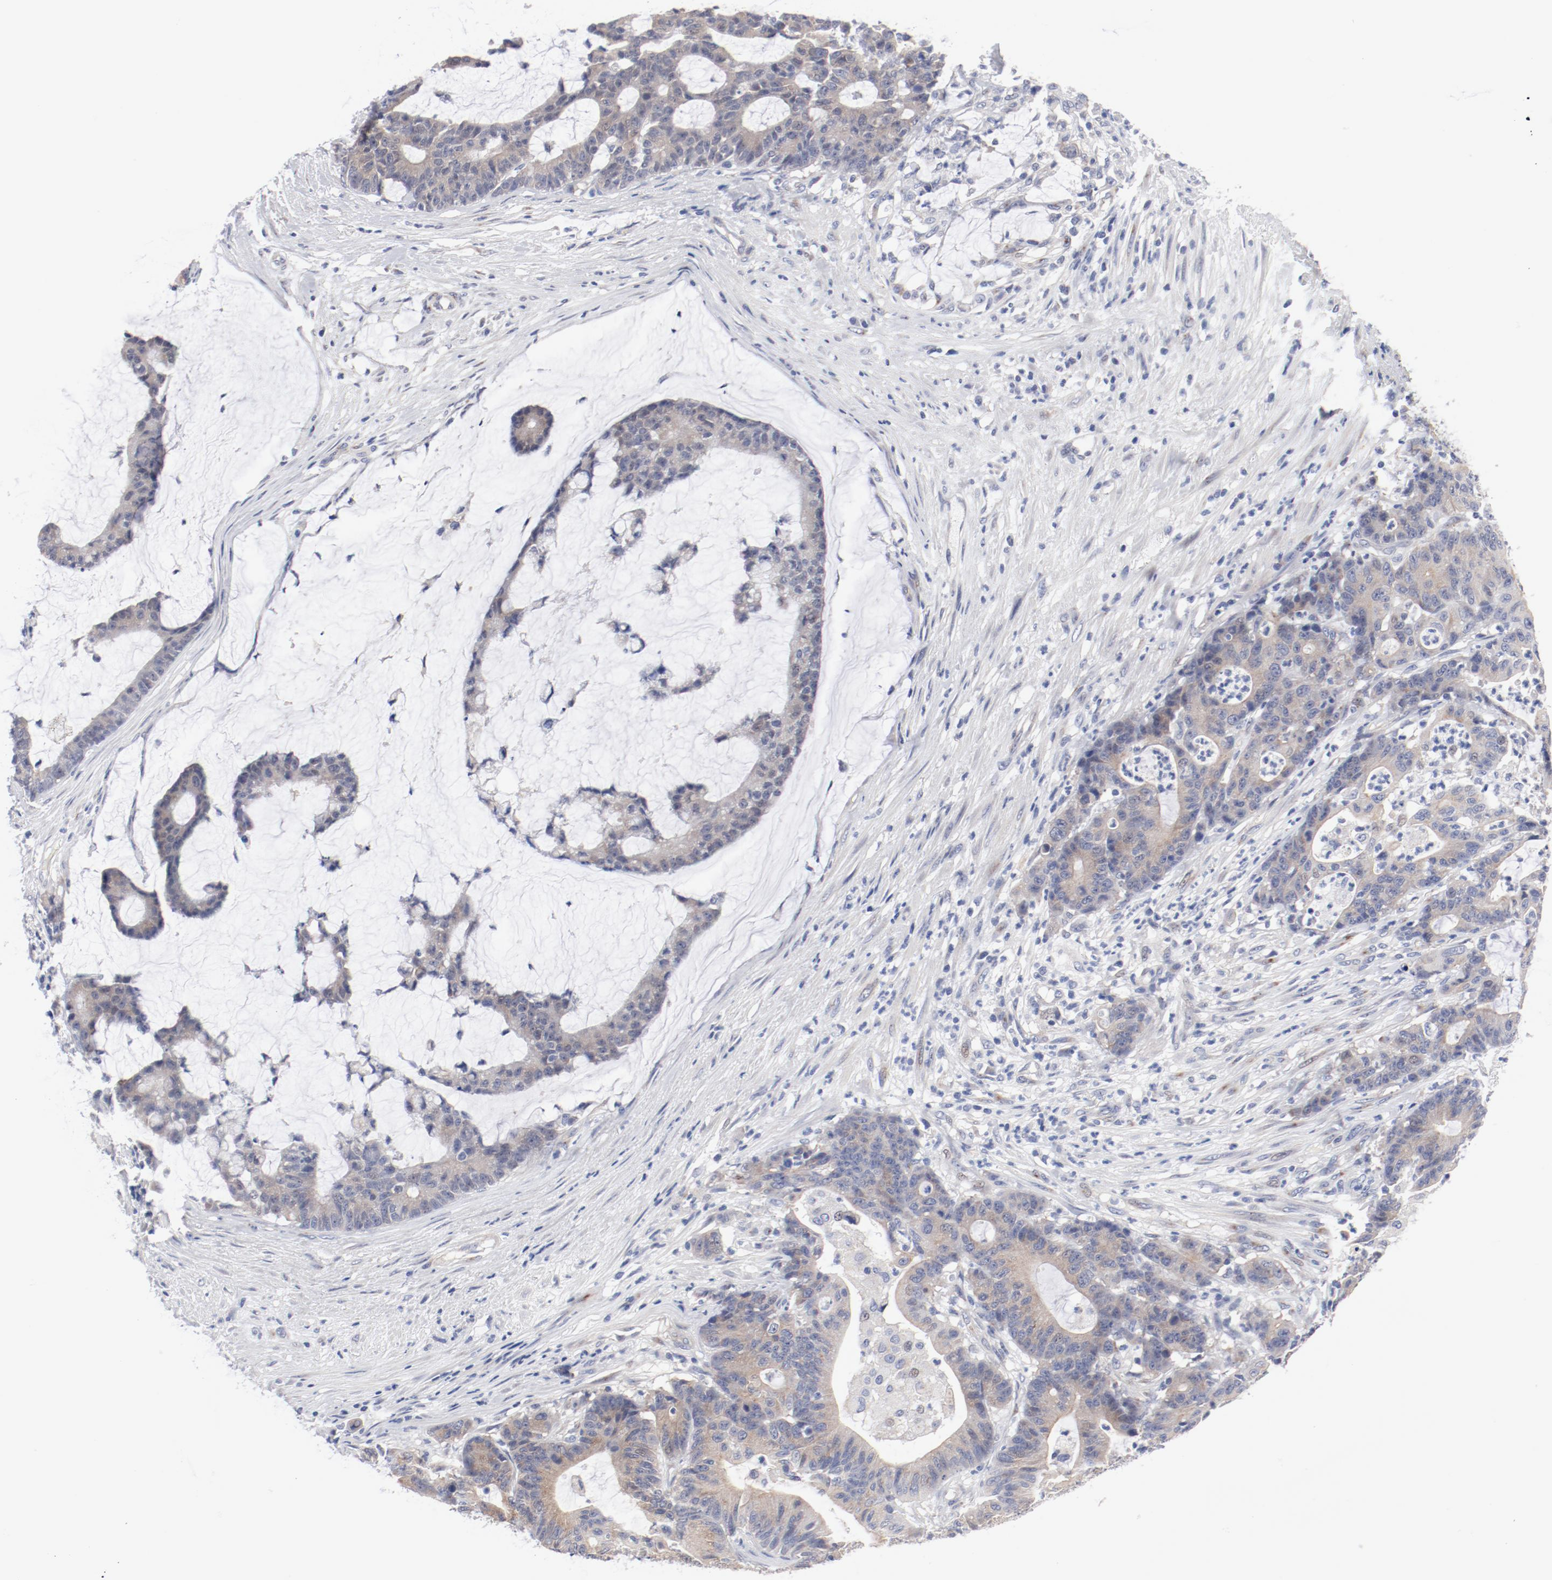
{"staining": {"intensity": "weak", "quantity": ">75%", "location": "cytoplasmic/membranous"}, "tissue": "colorectal cancer", "cell_type": "Tumor cells", "image_type": "cancer", "snomed": [{"axis": "morphology", "description": "Adenocarcinoma, NOS"}, {"axis": "topography", "description": "Colon"}], "caption": "Weak cytoplasmic/membranous staining is appreciated in approximately >75% of tumor cells in colorectal cancer (adenocarcinoma).", "gene": "GPR143", "patient": {"sex": "female", "age": 84}}